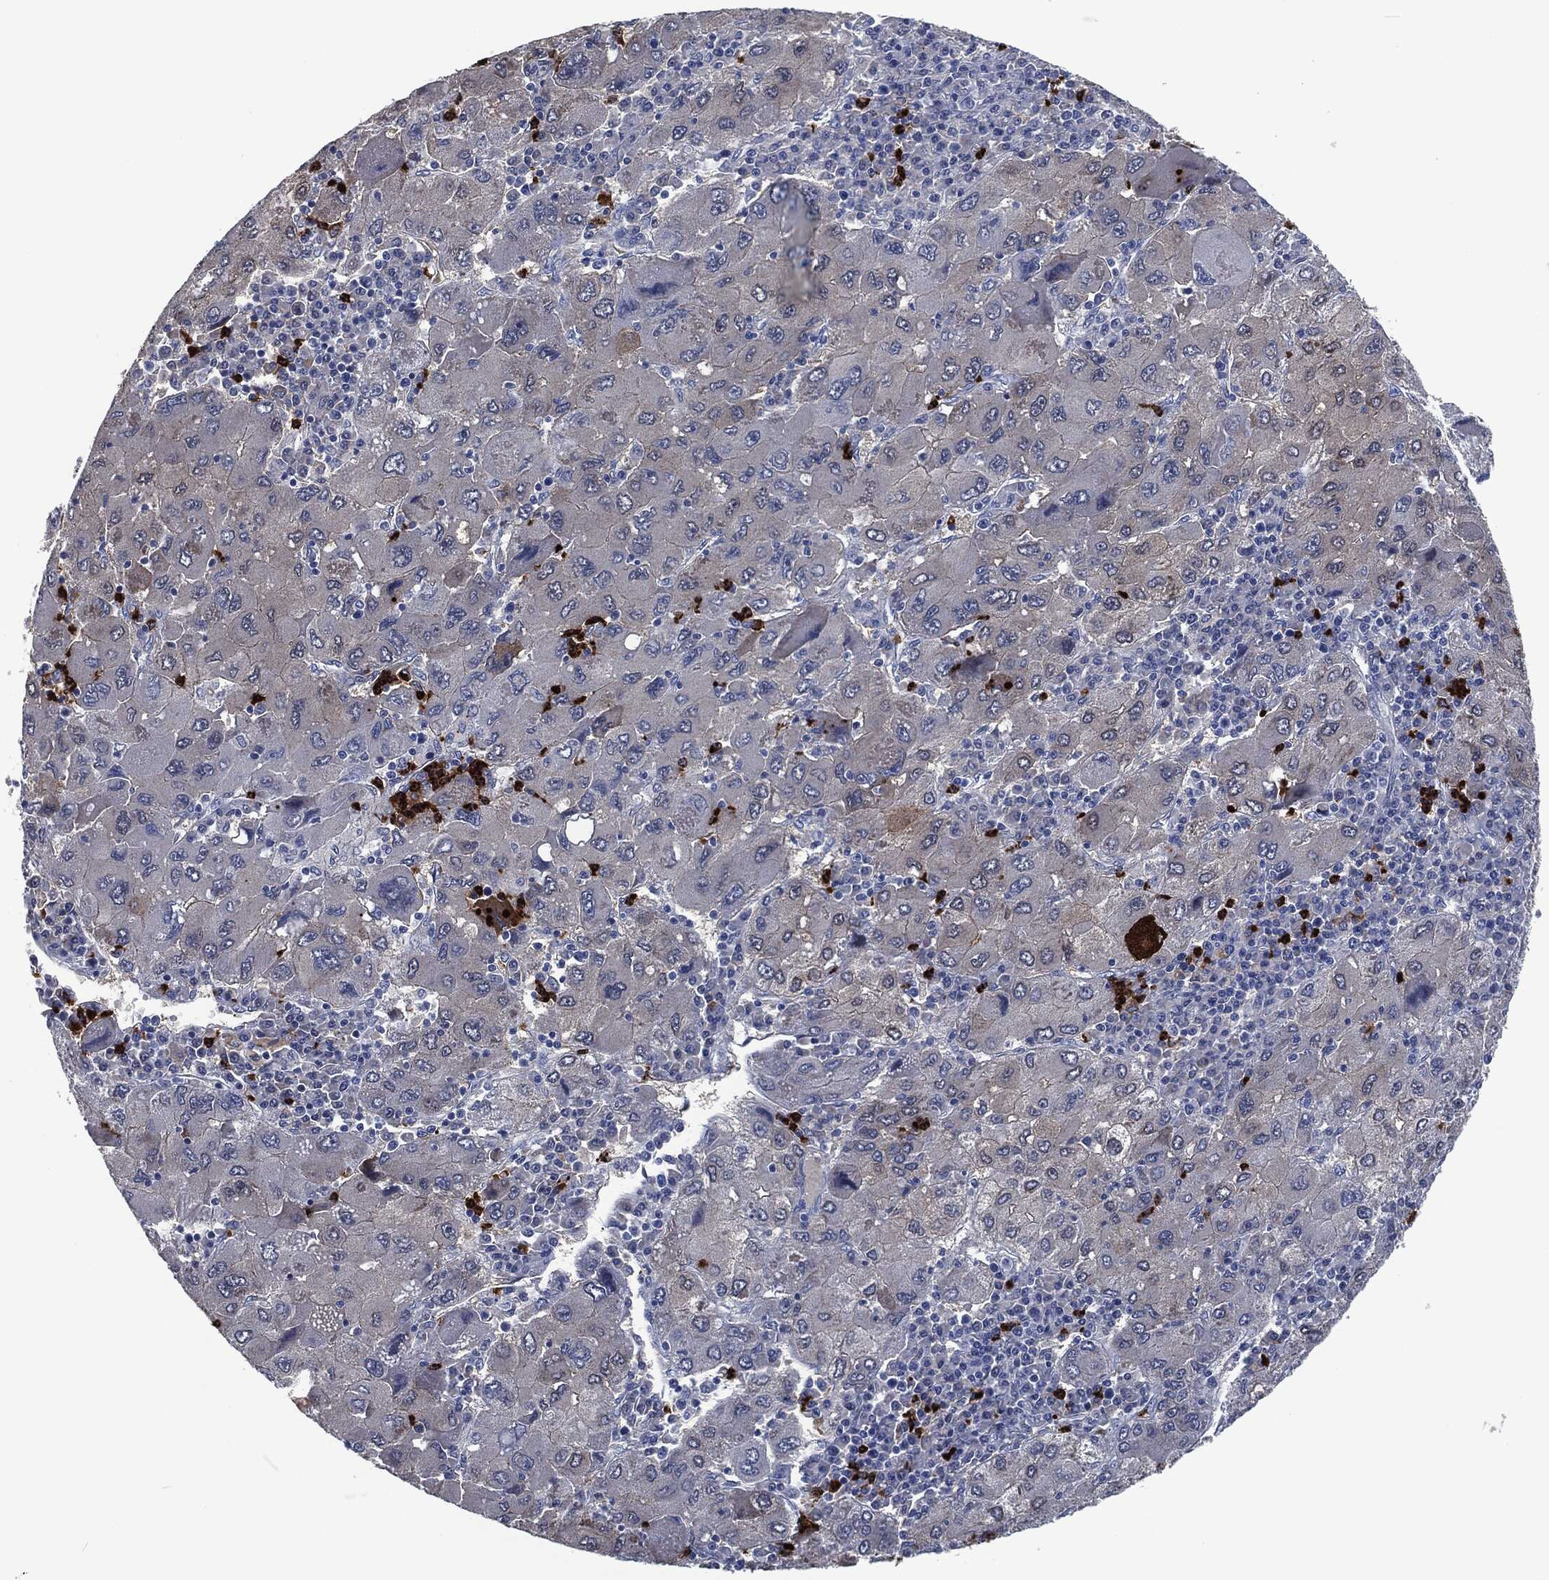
{"staining": {"intensity": "negative", "quantity": "none", "location": "none"}, "tissue": "liver cancer", "cell_type": "Tumor cells", "image_type": "cancer", "snomed": [{"axis": "morphology", "description": "Carcinoma, Hepatocellular, NOS"}, {"axis": "topography", "description": "Liver"}], "caption": "An image of liver hepatocellular carcinoma stained for a protein reveals no brown staining in tumor cells. (DAB (3,3'-diaminobenzidine) IHC visualized using brightfield microscopy, high magnification).", "gene": "MPO", "patient": {"sex": "male", "age": 75}}